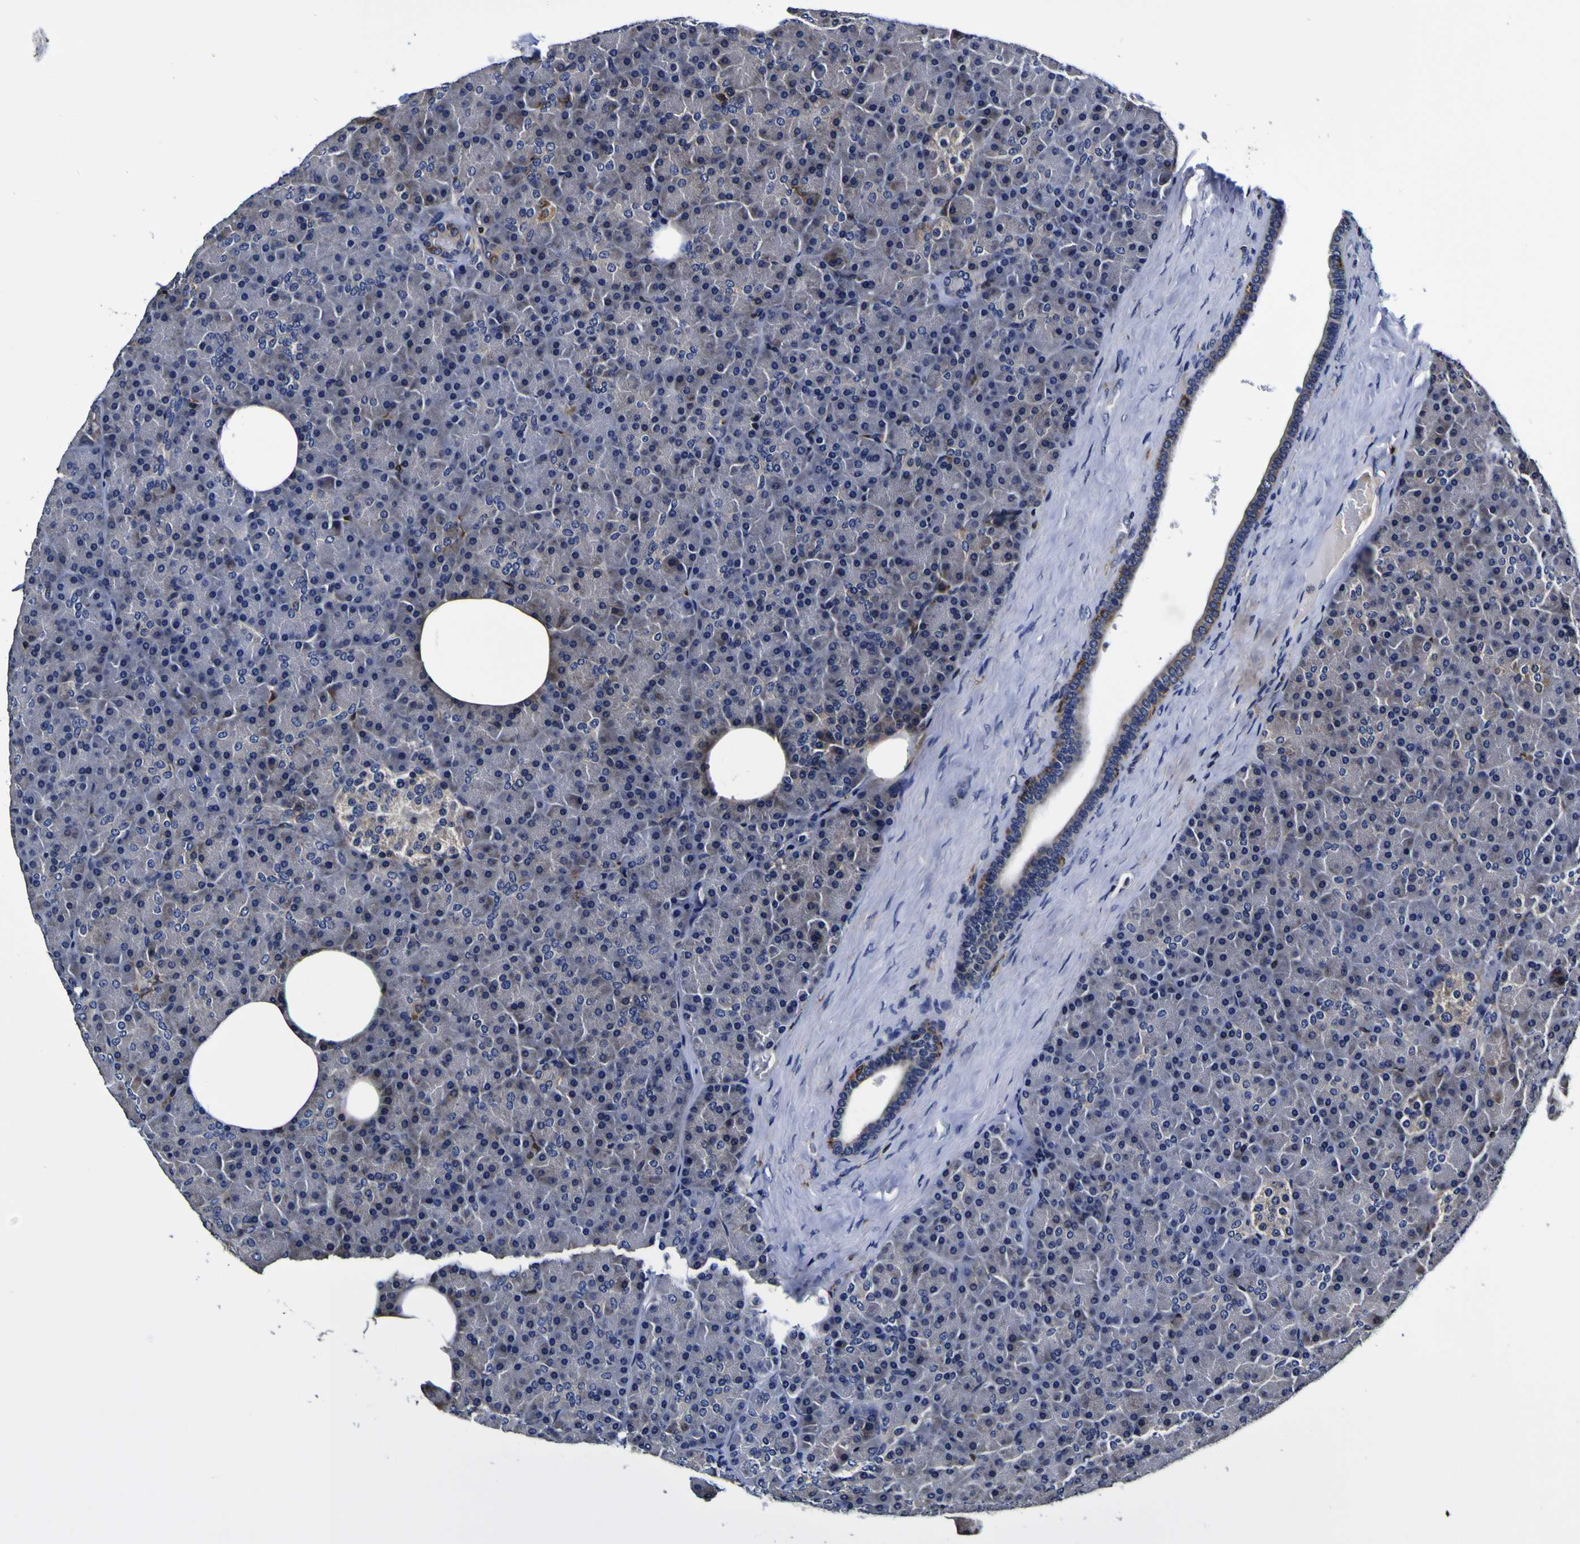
{"staining": {"intensity": "negative", "quantity": "none", "location": "none"}, "tissue": "pancreas", "cell_type": "Exocrine glandular cells", "image_type": "normal", "snomed": [{"axis": "morphology", "description": "Normal tissue, NOS"}, {"axis": "topography", "description": "Pancreas"}], "caption": "IHC photomicrograph of unremarkable pancreas: pancreas stained with DAB exhibits no significant protein expression in exocrine glandular cells. (DAB immunohistochemistry with hematoxylin counter stain).", "gene": "GPX1", "patient": {"sex": "female", "age": 35}}